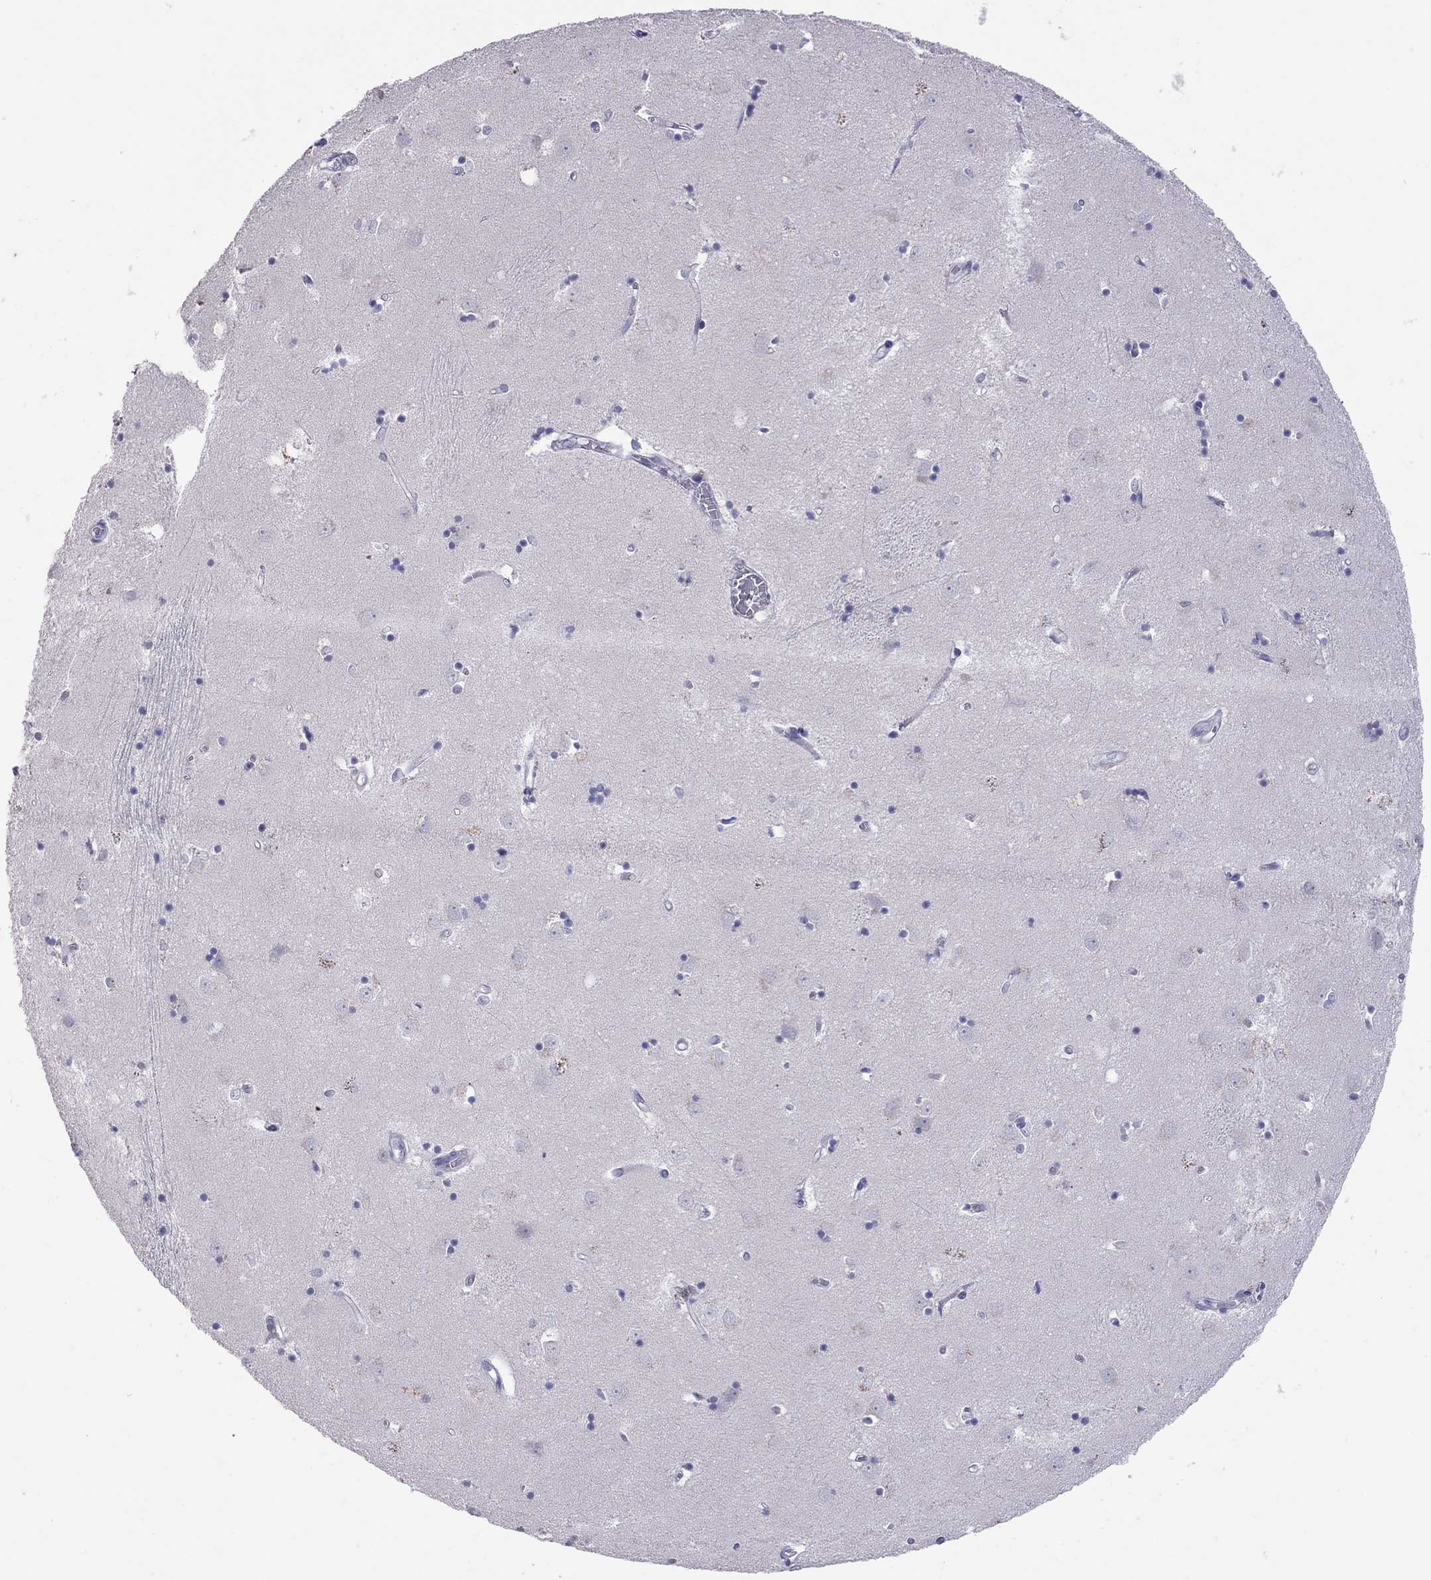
{"staining": {"intensity": "negative", "quantity": "none", "location": "none"}, "tissue": "caudate", "cell_type": "Glial cells", "image_type": "normal", "snomed": [{"axis": "morphology", "description": "Normal tissue, NOS"}, {"axis": "topography", "description": "Lateral ventricle wall"}], "caption": "Glial cells show no significant protein positivity in unremarkable caudate.", "gene": "MUC16", "patient": {"sex": "male", "age": 54}}